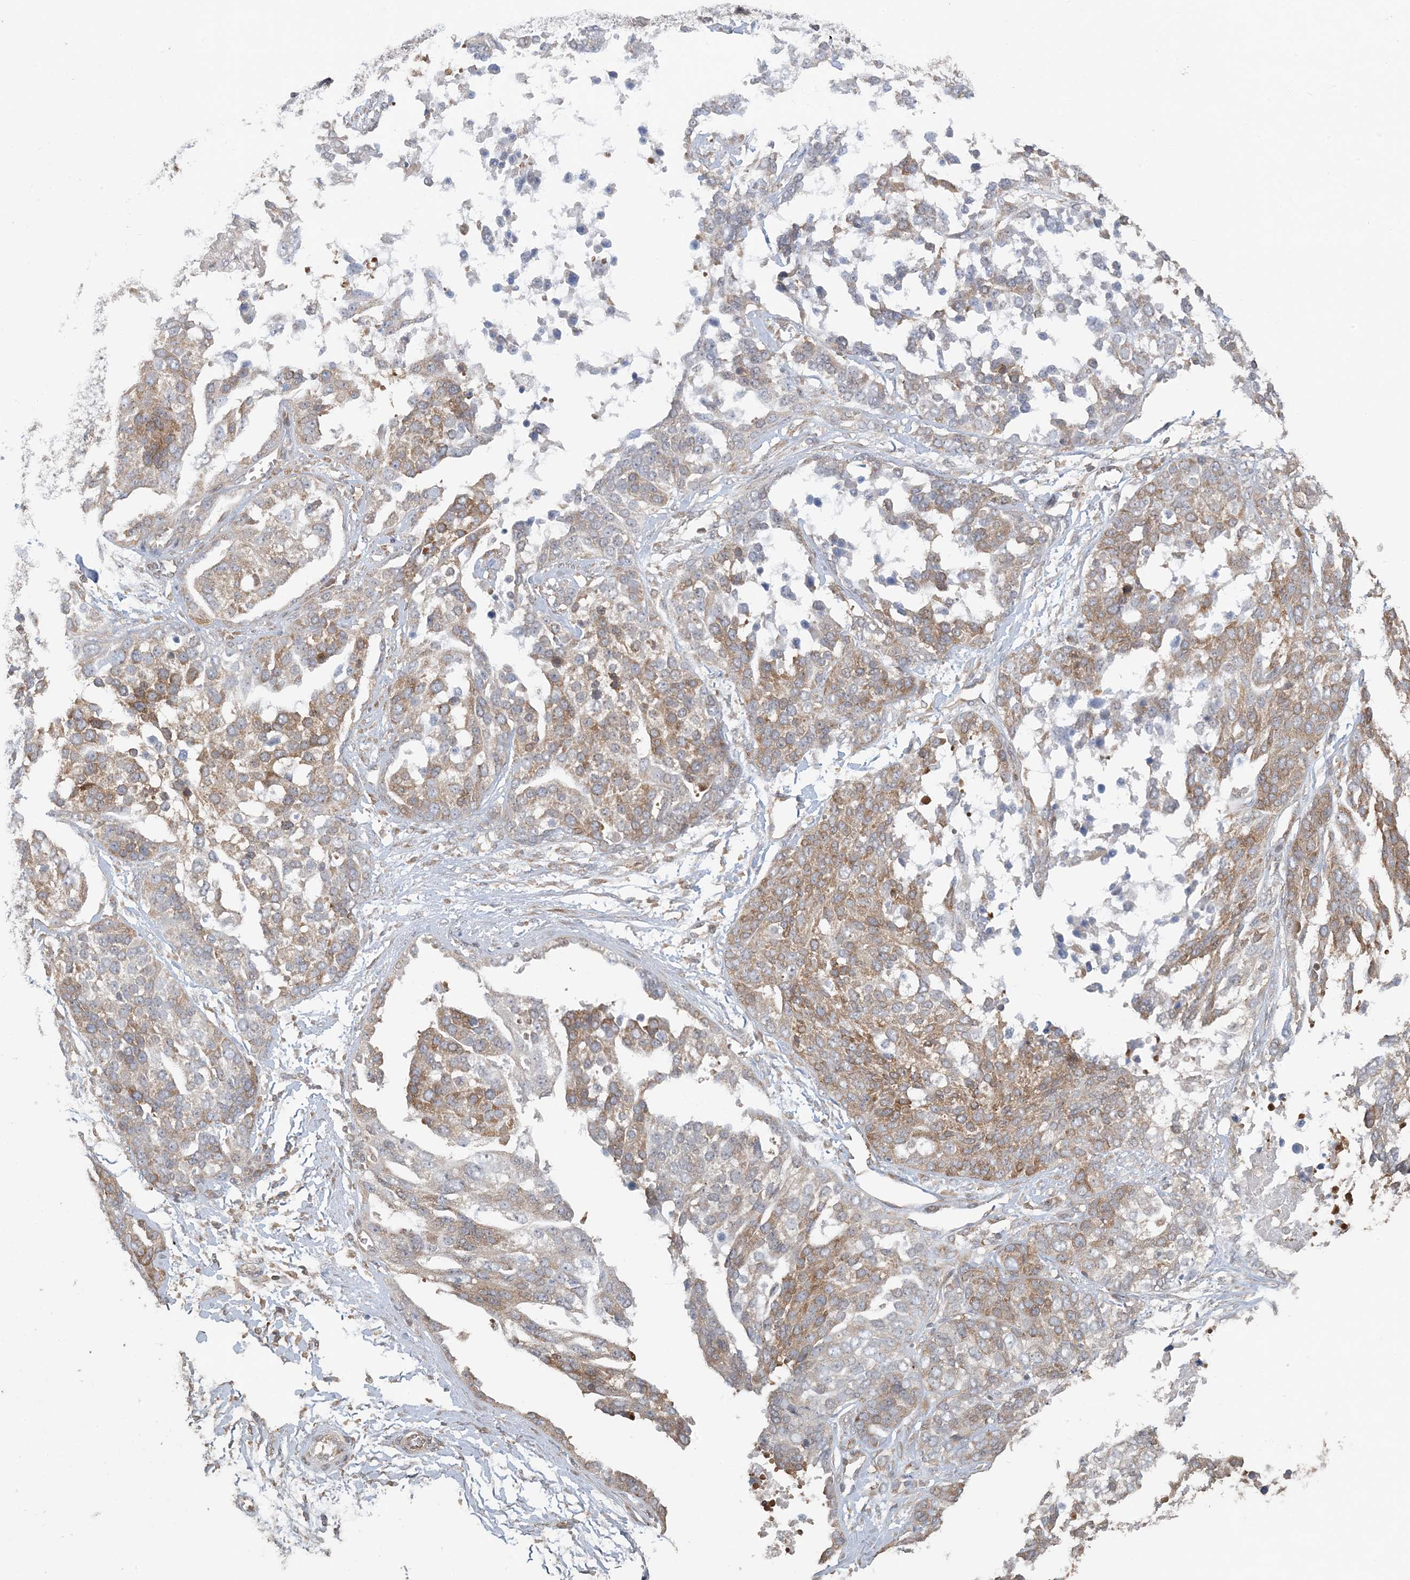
{"staining": {"intensity": "moderate", "quantity": ">75%", "location": "cytoplasmic/membranous"}, "tissue": "ovarian cancer", "cell_type": "Tumor cells", "image_type": "cancer", "snomed": [{"axis": "morphology", "description": "Cystadenocarcinoma, serous, NOS"}, {"axis": "topography", "description": "Ovary"}], "caption": "Ovarian cancer stained with immunohistochemistry reveals moderate cytoplasmic/membranous expression in approximately >75% of tumor cells.", "gene": "ATP13A2", "patient": {"sex": "female", "age": 44}}